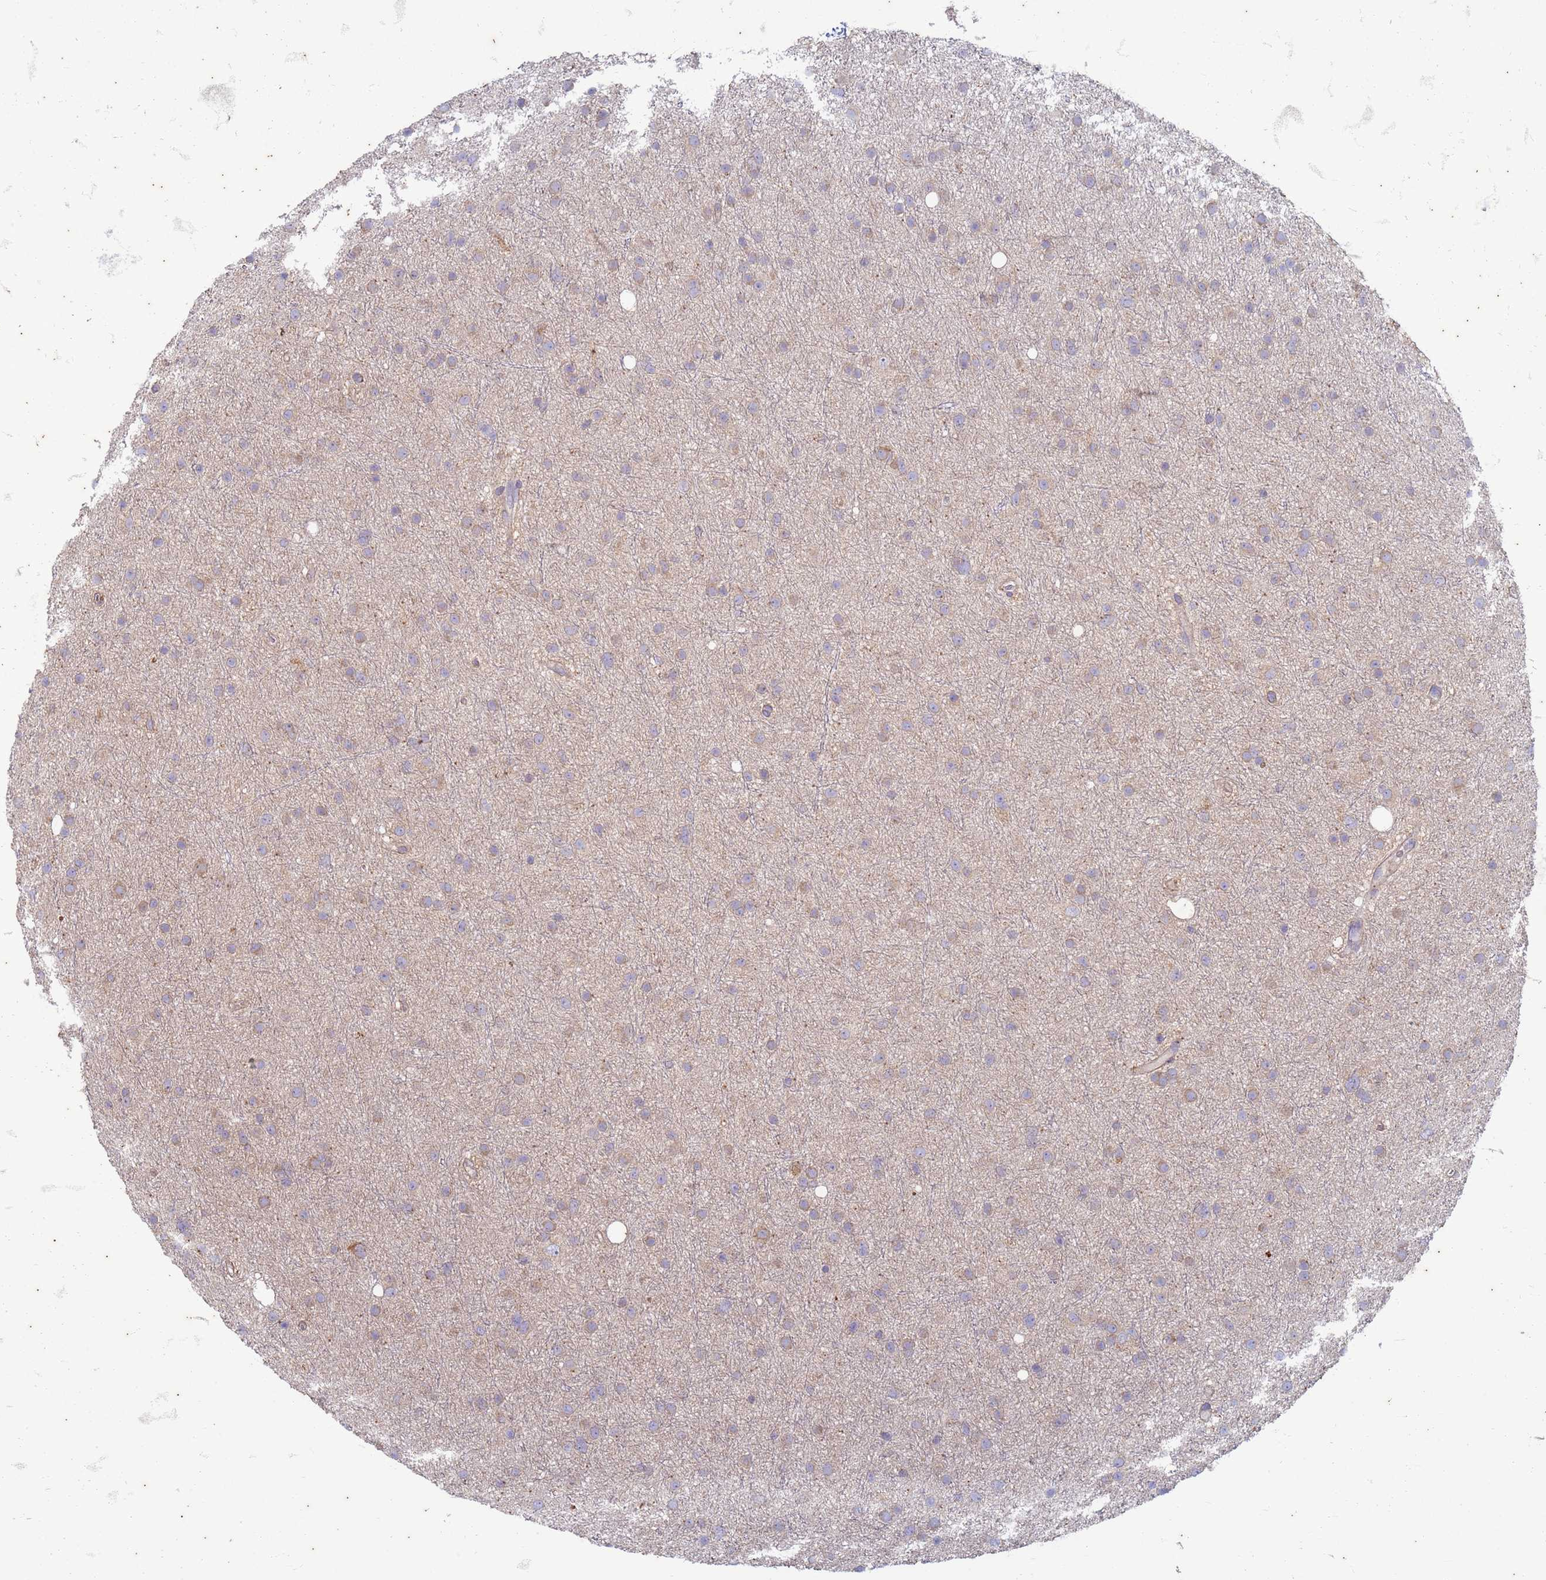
{"staining": {"intensity": "weak", "quantity": "25%-75%", "location": "cytoplasmic/membranous"}, "tissue": "glioma", "cell_type": "Tumor cells", "image_type": "cancer", "snomed": [{"axis": "morphology", "description": "Glioma, malignant, Low grade"}, {"axis": "topography", "description": "Cerebral cortex"}], "caption": "The micrograph shows staining of glioma, revealing weak cytoplasmic/membranous protein expression (brown color) within tumor cells. Using DAB (brown) and hematoxylin (blue) stains, captured at high magnification using brightfield microscopy.", "gene": "SUCO", "patient": {"sex": "female", "age": 39}}